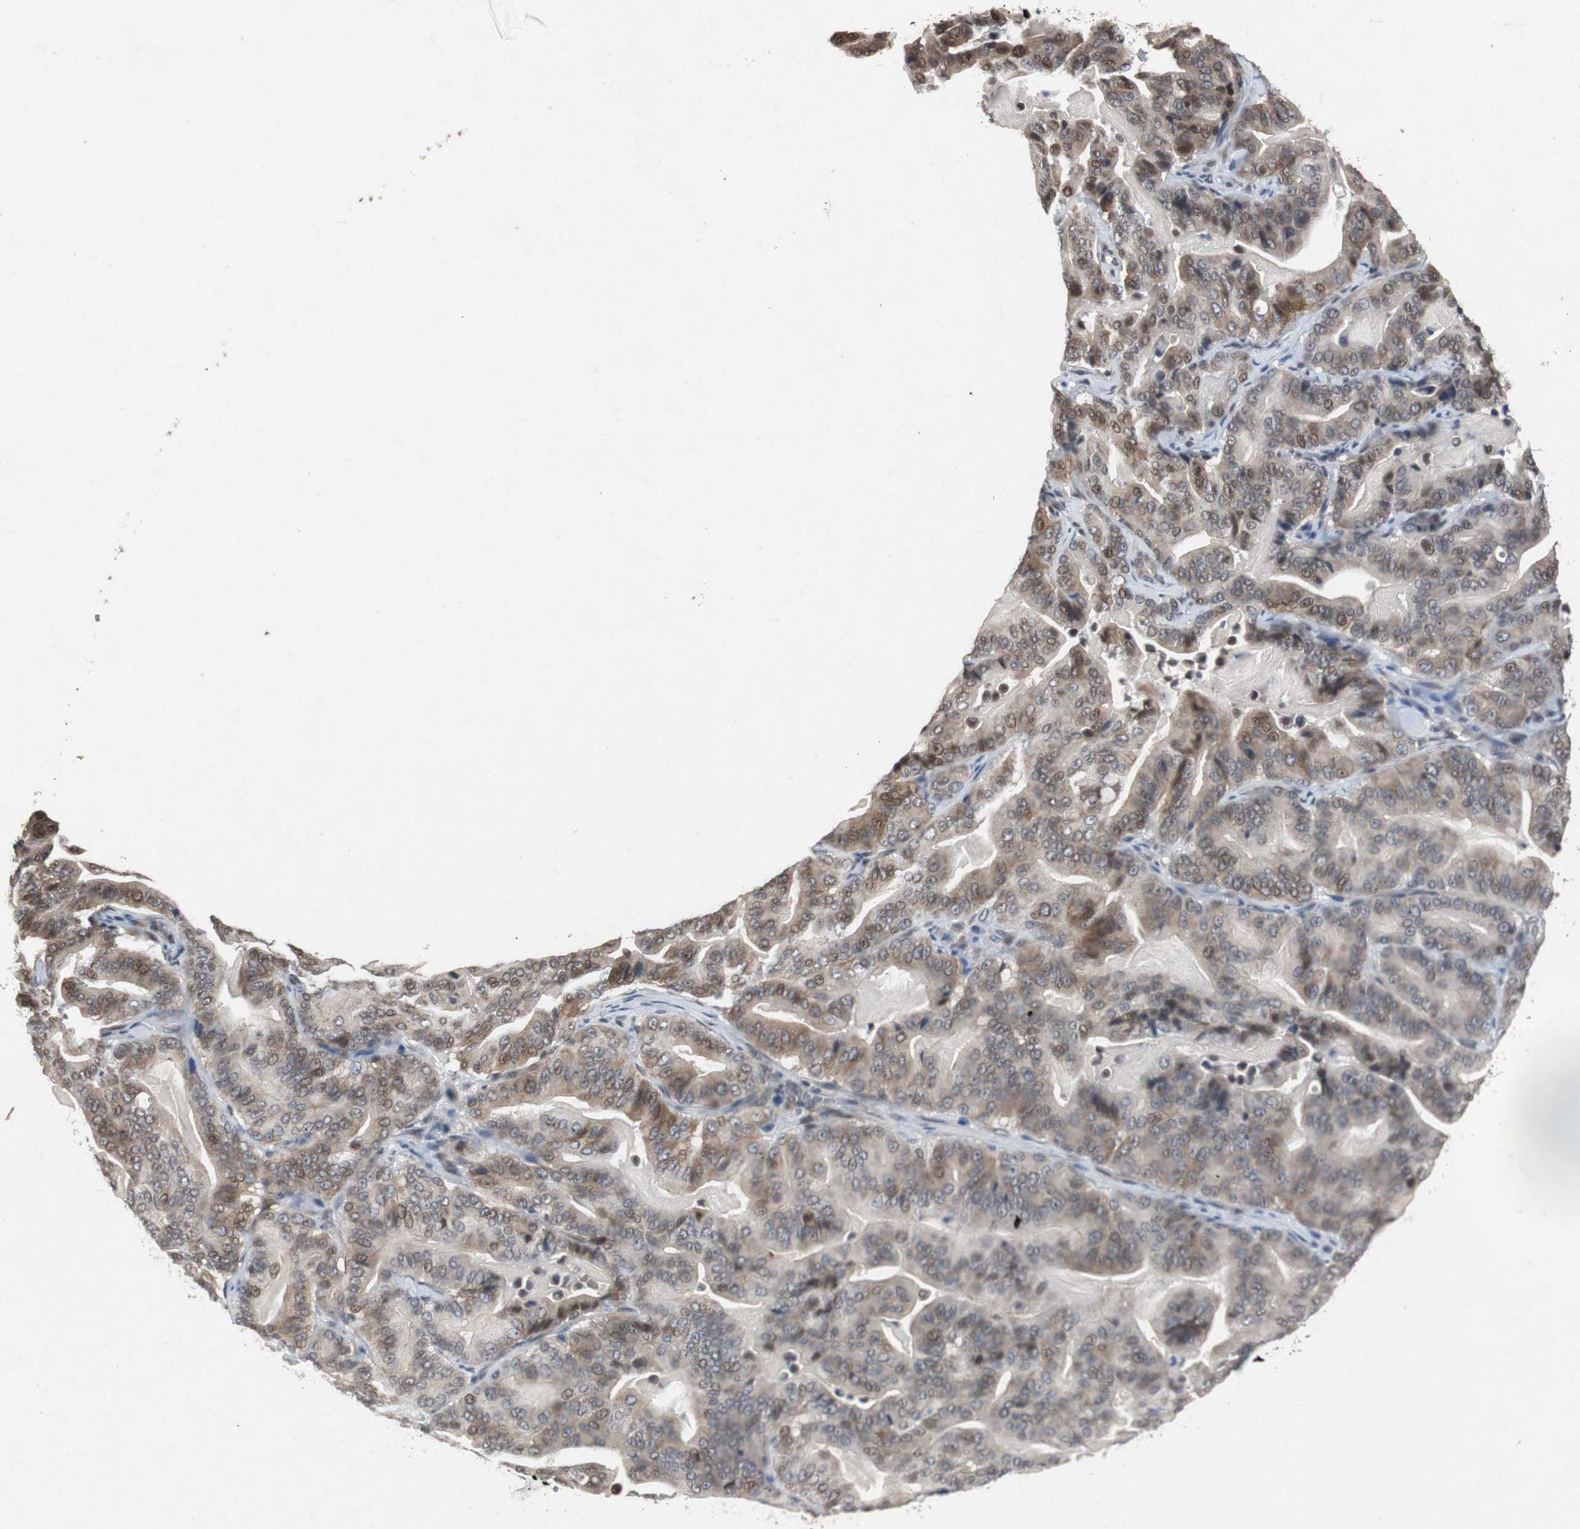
{"staining": {"intensity": "moderate", "quantity": "25%-75%", "location": "cytoplasmic/membranous"}, "tissue": "pancreatic cancer", "cell_type": "Tumor cells", "image_type": "cancer", "snomed": [{"axis": "morphology", "description": "Adenocarcinoma, NOS"}, {"axis": "topography", "description": "Pancreas"}], "caption": "Pancreatic cancer (adenocarcinoma) stained with immunohistochemistry exhibits moderate cytoplasmic/membranous expression in approximately 25%-75% of tumor cells. (Brightfield microscopy of DAB IHC at high magnification).", "gene": "TP63", "patient": {"sex": "male", "age": 63}}